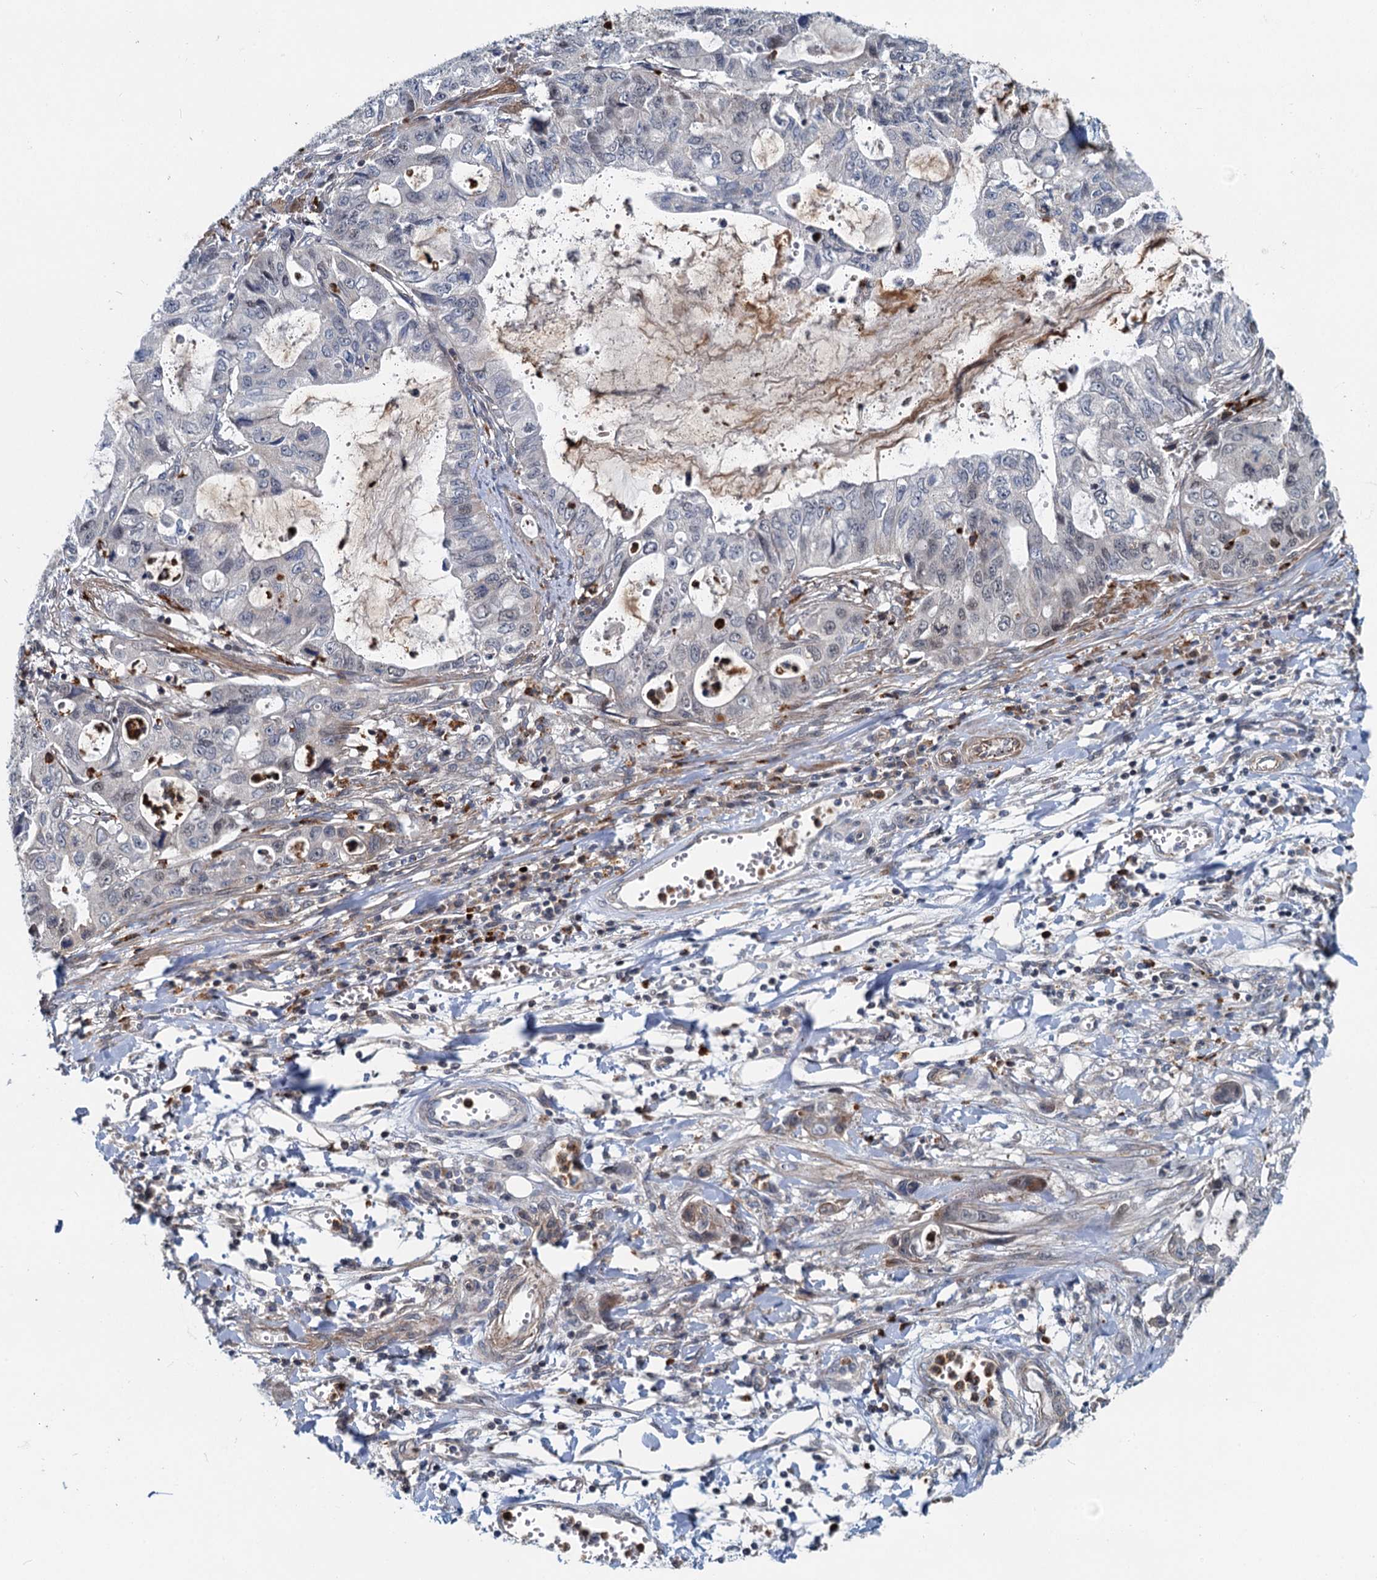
{"staining": {"intensity": "negative", "quantity": "none", "location": "none"}, "tissue": "stomach cancer", "cell_type": "Tumor cells", "image_type": "cancer", "snomed": [{"axis": "morphology", "description": "Adenocarcinoma, NOS"}, {"axis": "topography", "description": "Stomach, upper"}], "caption": "Micrograph shows no protein expression in tumor cells of stomach adenocarcinoma tissue. (Immunohistochemistry, brightfield microscopy, high magnification).", "gene": "ADCY2", "patient": {"sex": "female", "age": 52}}